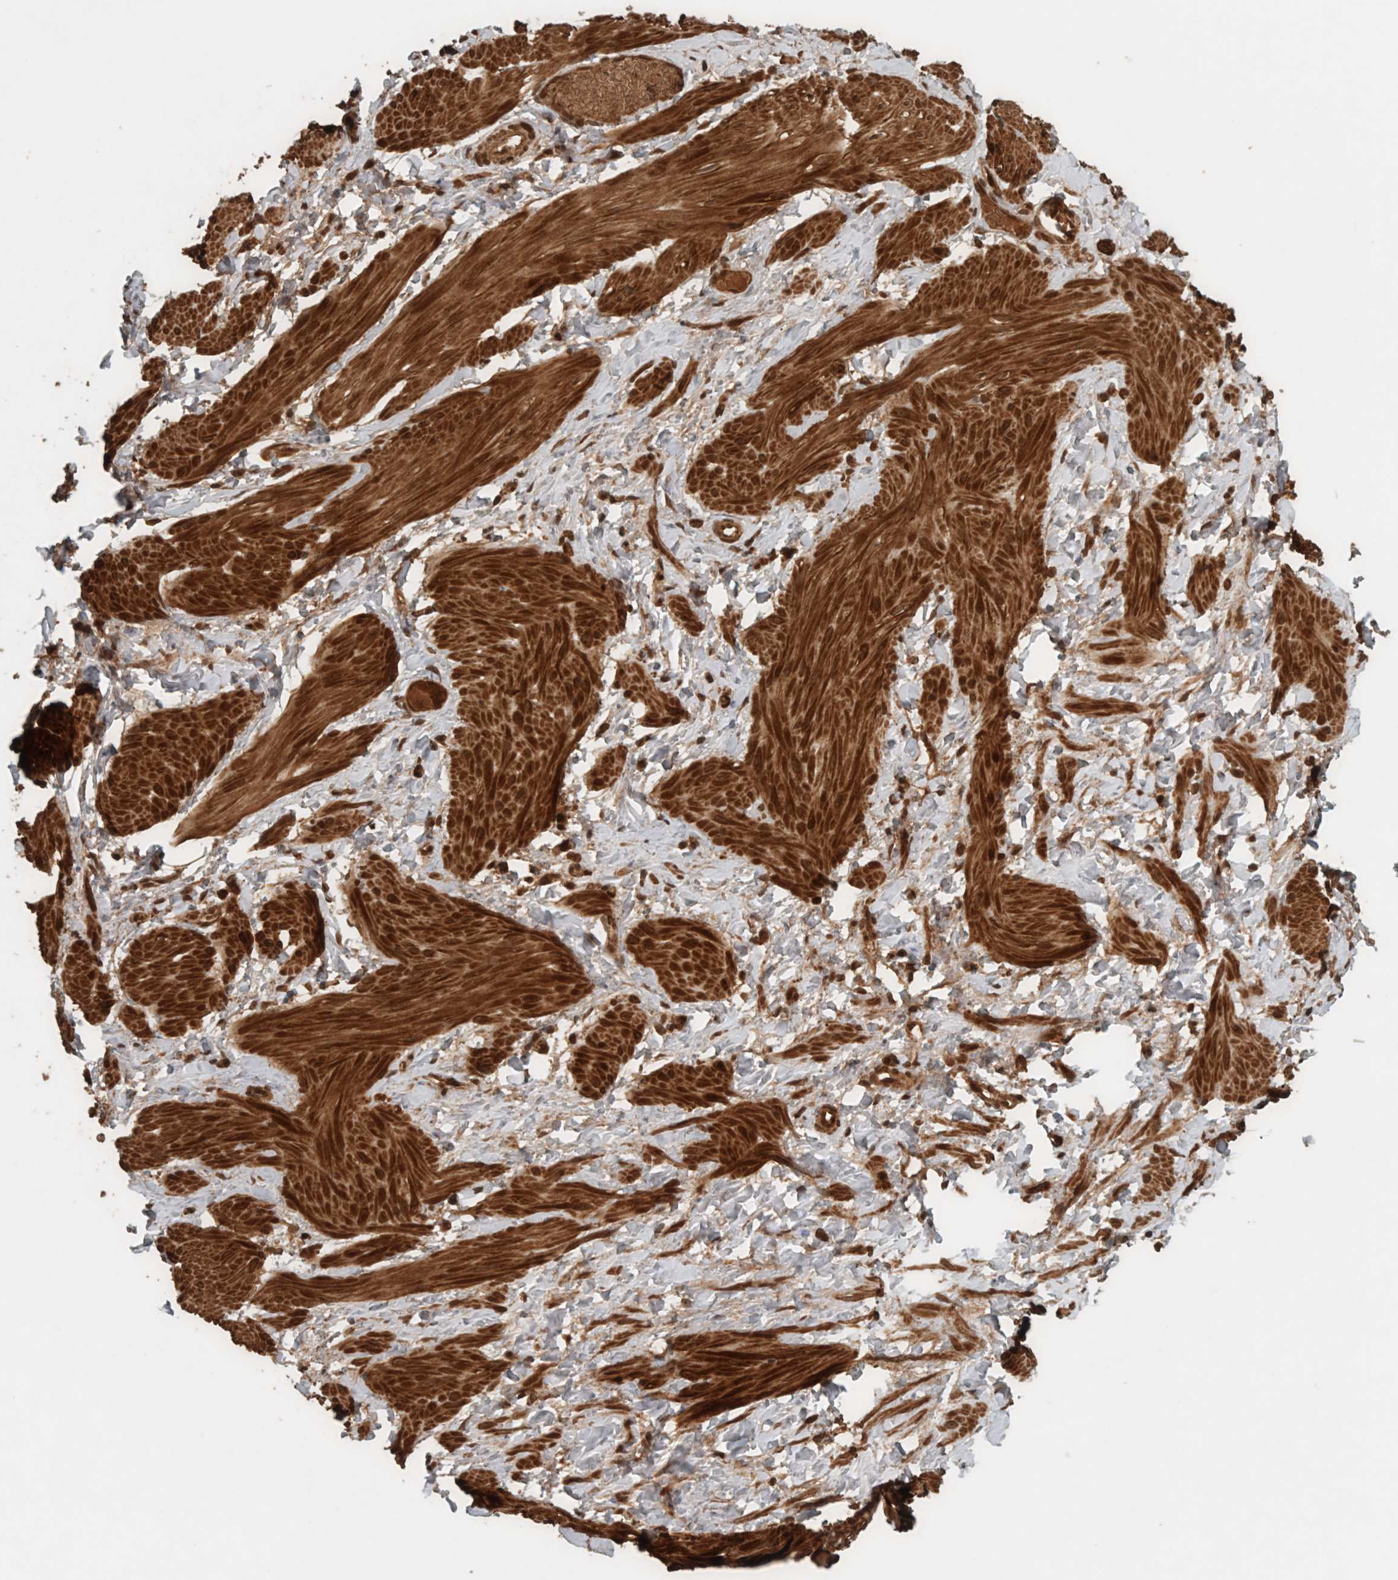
{"staining": {"intensity": "strong", "quantity": ">75%", "location": "cytoplasmic/membranous,nuclear"}, "tissue": "smooth muscle", "cell_type": "Smooth muscle cells", "image_type": "normal", "snomed": [{"axis": "morphology", "description": "Normal tissue, NOS"}, {"axis": "topography", "description": "Smooth muscle"}], "caption": "An IHC image of normal tissue is shown. Protein staining in brown highlights strong cytoplasmic/membranous,nuclear positivity in smooth muscle within smooth muscle cells.", "gene": "CNTROB", "patient": {"sex": "male", "age": 16}}